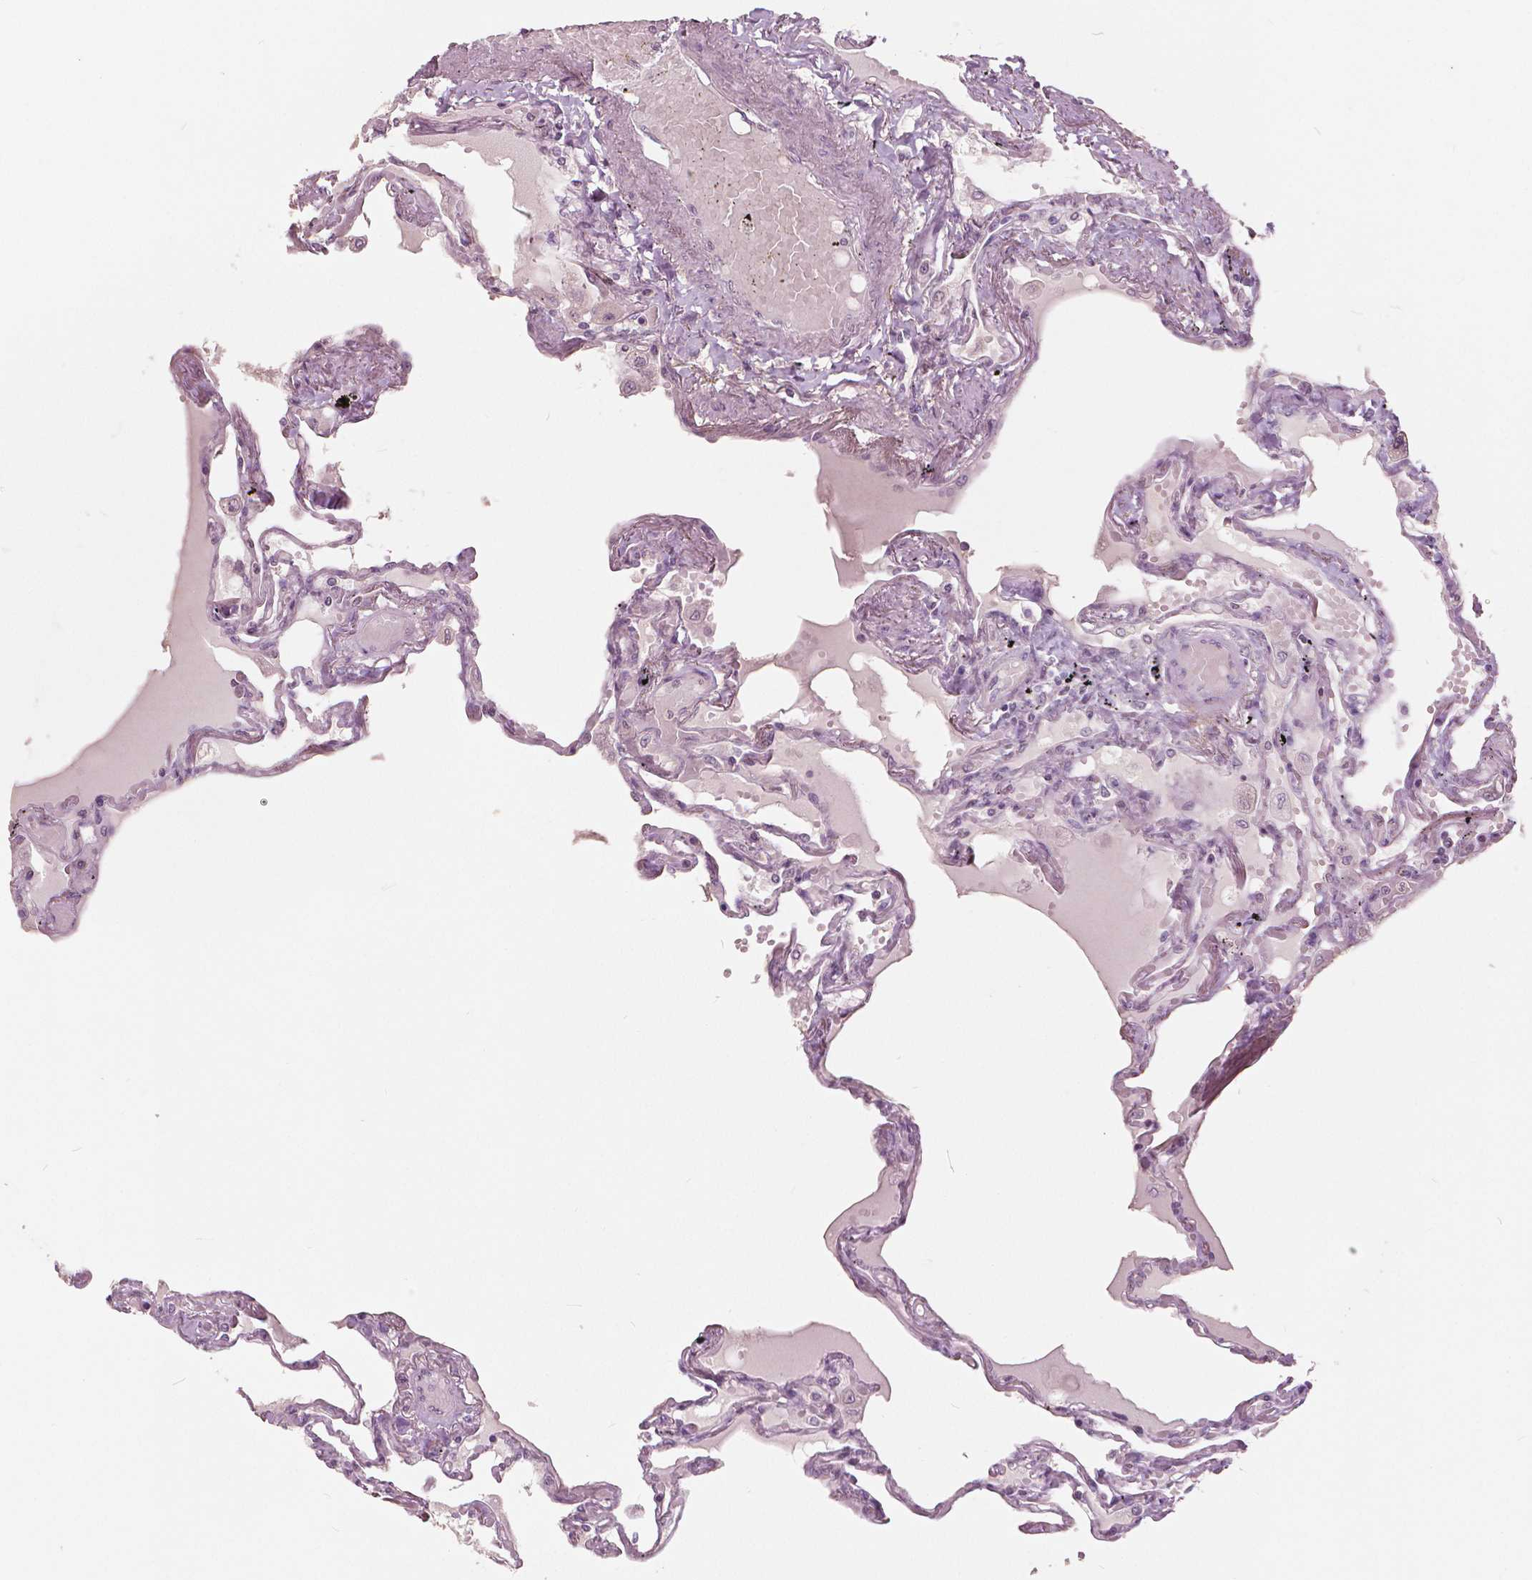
{"staining": {"intensity": "weak", "quantity": "<25%", "location": "nuclear"}, "tissue": "lung", "cell_type": "Alveolar cells", "image_type": "normal", "snomed": [{"axis": "morphology", "description": "Normal tissue, NOS"}, {"axis": "morphology", "description": "Adenocarcinoma, NOS"}, {"axis": "topography", "description": "Cartilage tissue"}, {"axis": "topography", "description": "Lung"}], "caption": "Immunohistochemistry image of benign lung: human lung stained with DAB displays no significant protein positivity in alveolar cells.", "gene": "NANOG", "patient": {"sex": "female", "age": 67}}